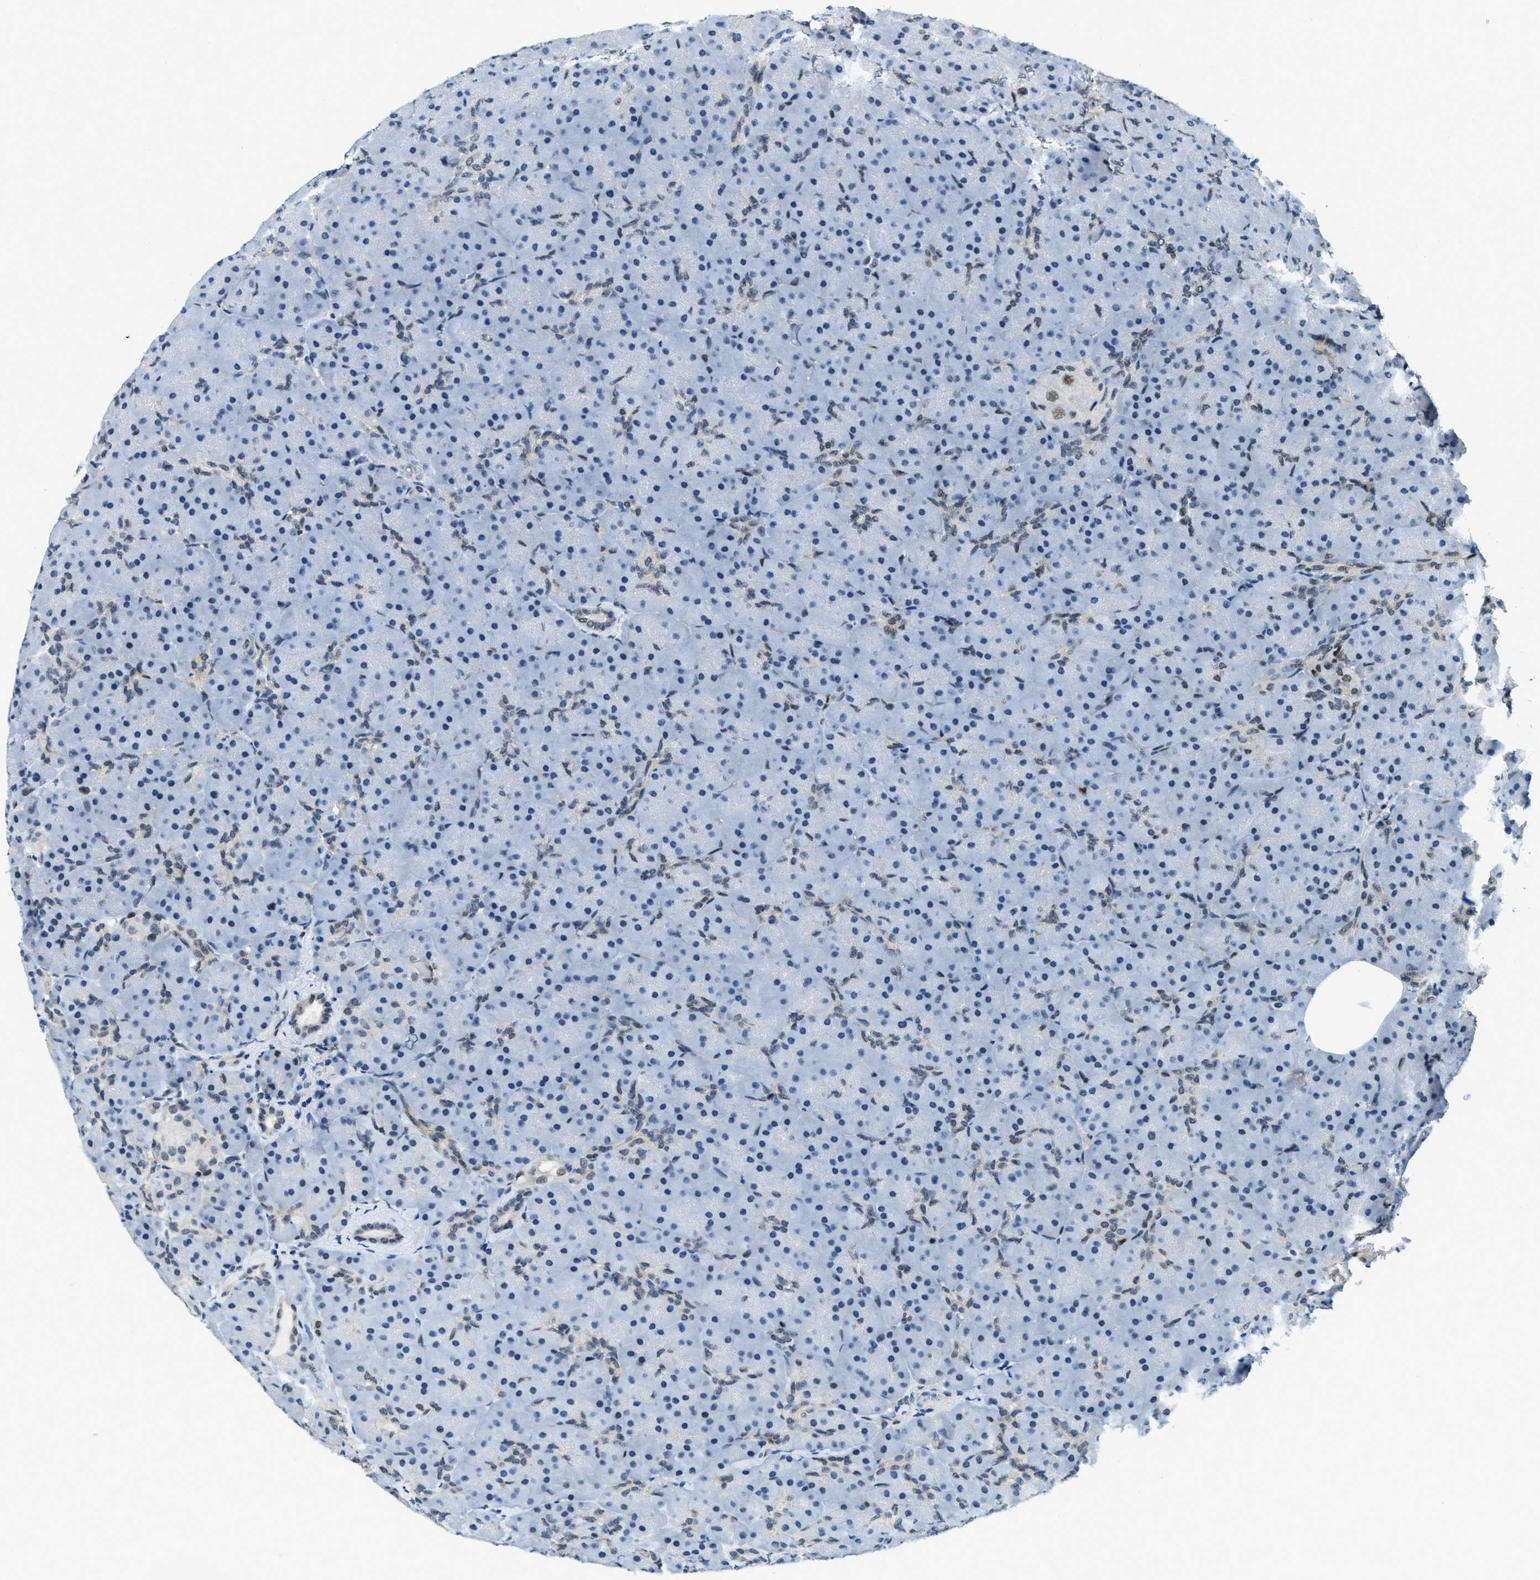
{"staining": {"intensity": "moderate", "quantity": "<25%", "location": "nuclear"}, "tissue": "pancreas", "cell_type": "Exocrine glandular cells", "image_type": "normal", "snomed": [{"axis": "morphology", "description": "Normal tissue, NOS"}, {"axis": "topography", "description": "Pancreas"}], "caption": "Unremarkable pancreas shows moderate nuclear staining in about <25% of exocrine glandular cells The staining is performed using DAB brown chromogen to label protein expression. The nuclei are counter-stained blue using hematoxylin..", "gene": "OGFR", "patient": {"sex": "male", "age": 66}}